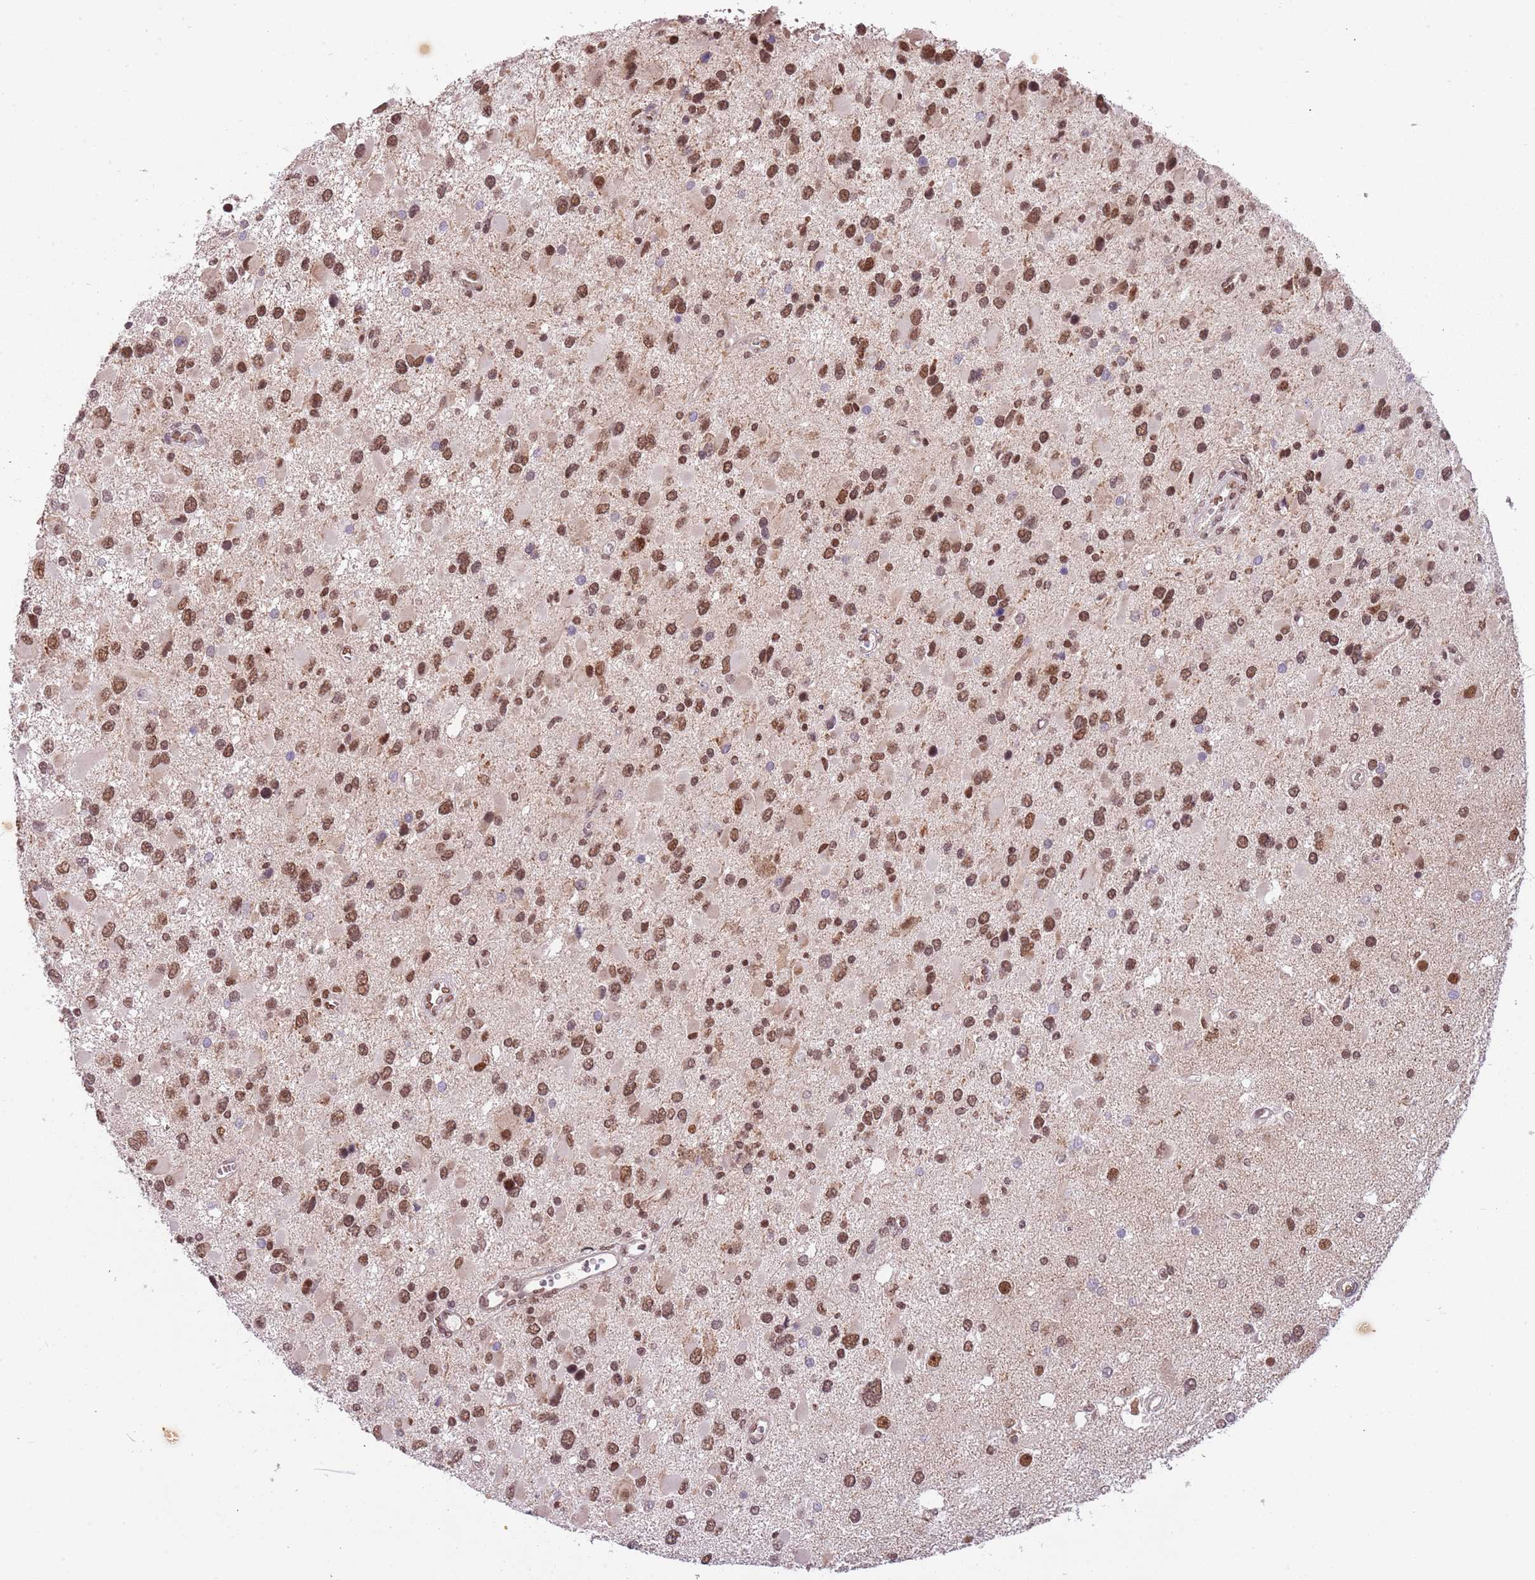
{"staining": {"intensity": "strong", "quantity": ">75%", "location": "nuclear"}, "tissue": "glioma", "cell_type": "Tumor cells", "image_type": "cancer", "snomed": [{"axis": "morphology", "description": "Glioma, malignant, High grade"}, {"axis": "topography", "description": "Brain"}], "caption": "Immunohistochemical staining of glioma displays high levels of strong nuclear staining in approximately >75% of tumor cells. The staining was performed using DAB (3,3'-diaminobenzidine), with brown indicating positive protein expression. Nuclei are stained blue with hematoxylin.", "gene": "FAM120AOS", "patient": {"sex": "male", "age": 53}}